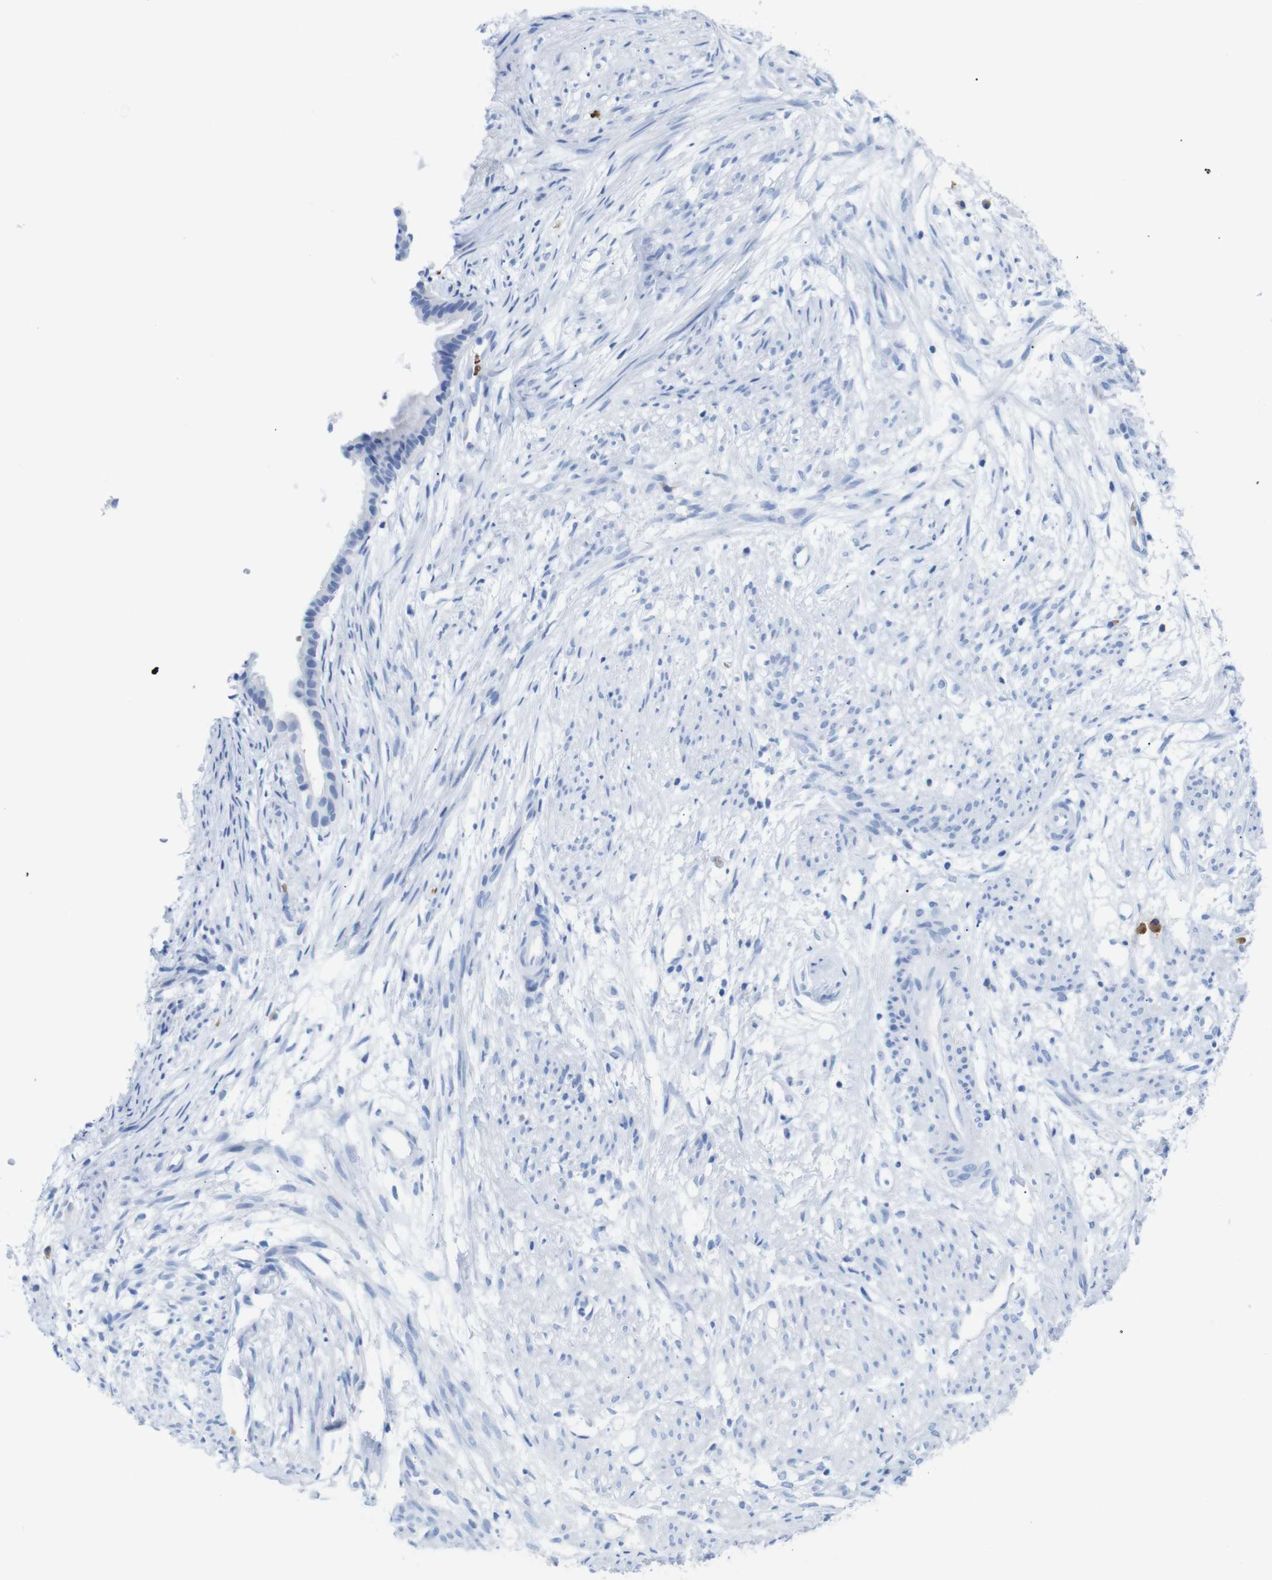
{"staining": {"intensity": "negative", "quantity": "none", "location": "none"}, "tissue": "cervical cancer", "cell_type": "Tumor cells", "image_type": "cancer", "snomed": [{"axis": "morphology", "description": "Normal tissue, NOS"}, {"axis": "morphology", "description": "Adenocarcinoma, NOS"}, {"axis": "topography", "description": "Cervix"}, {"axis": "topography", "description": "Endometrium"}], "caption": "This is an immunohistochemistry (IHC) image of cervical adenocarcinoma. There is no positivity in tumor cells.", "gene": "ERVMER34-1", "patient": {"sex": "female", "age": 86}}